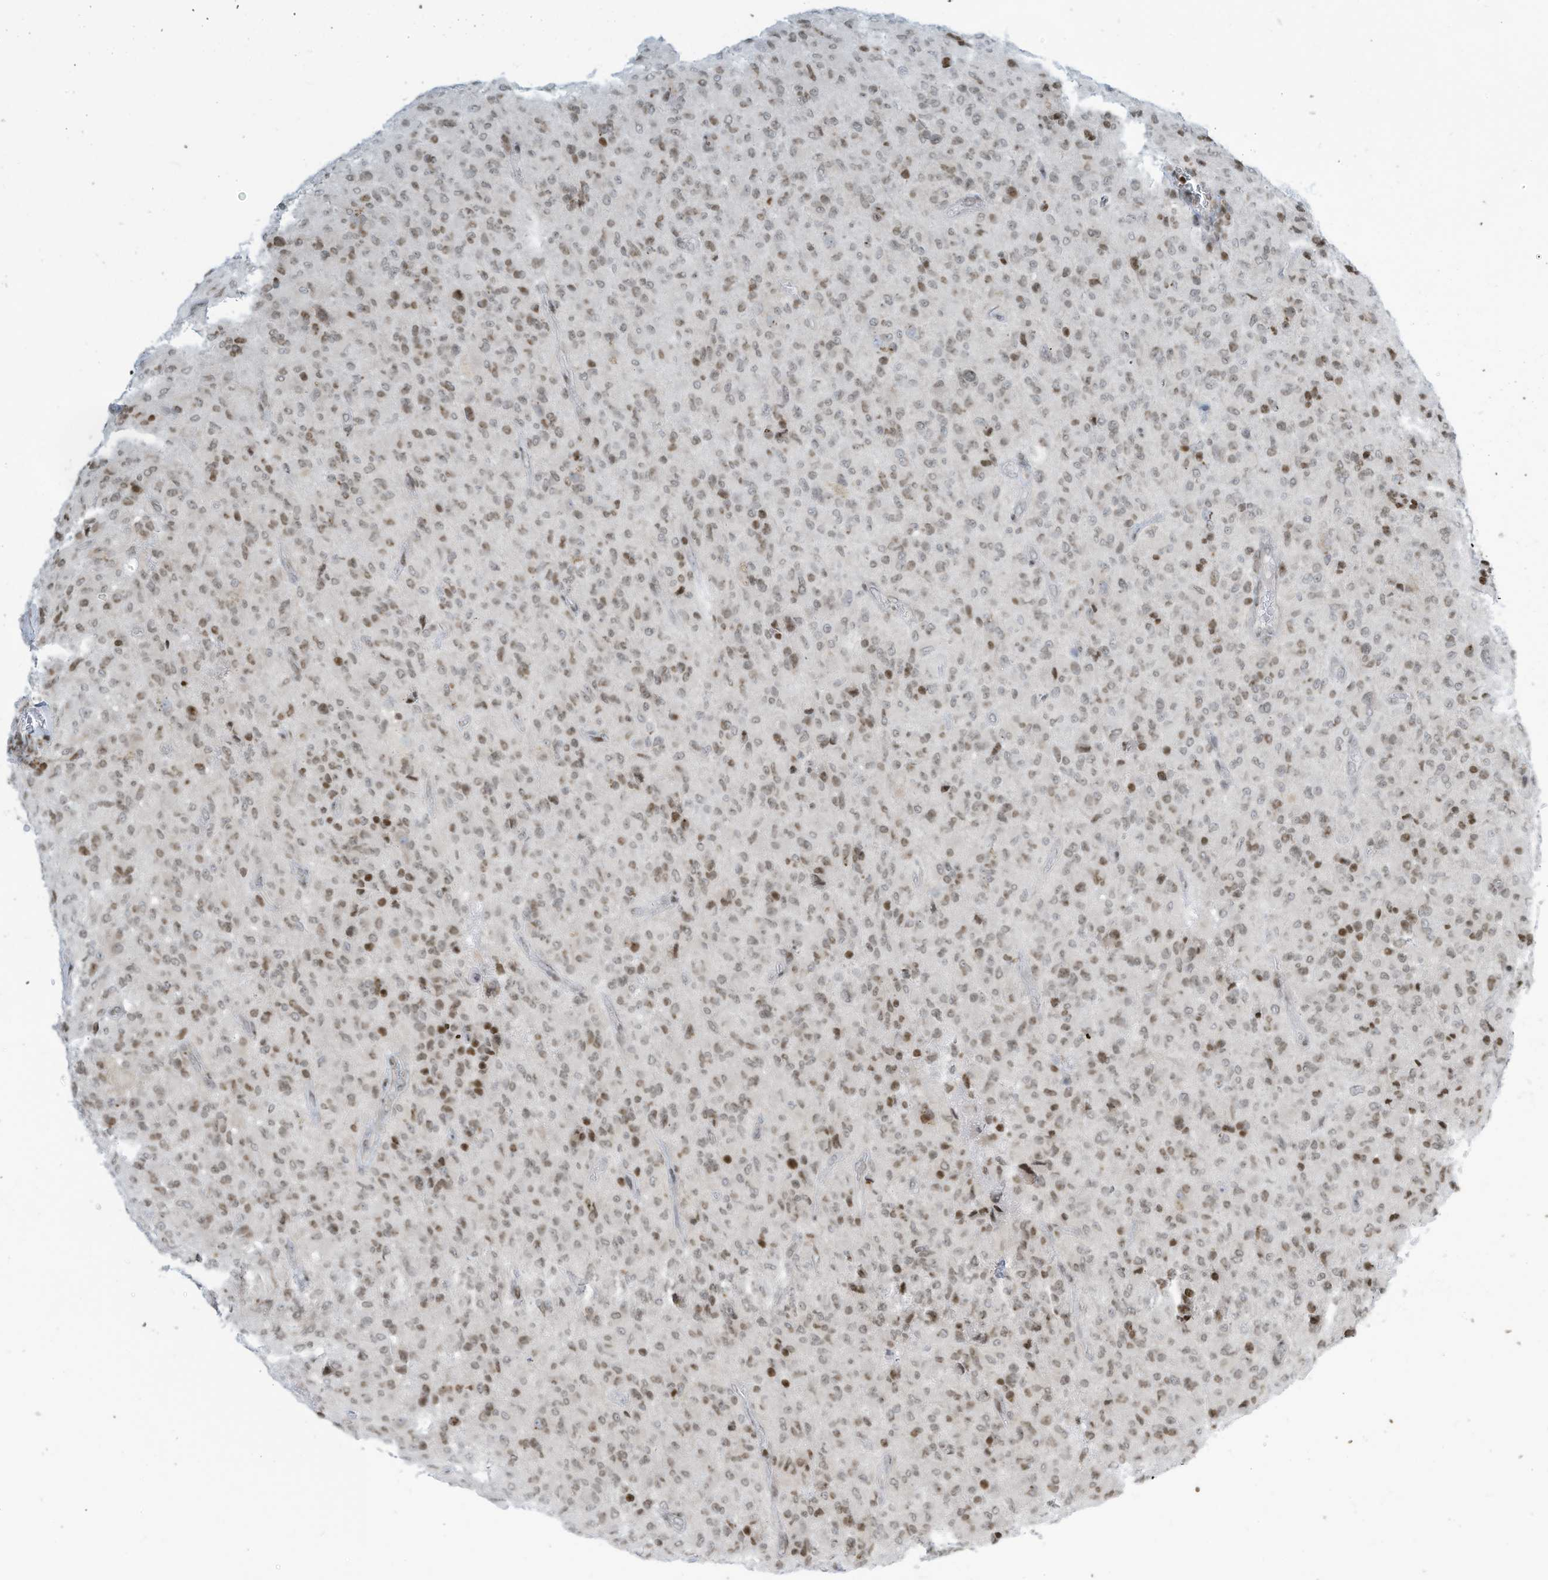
{"staining": {"intensity": "moderate", "quantity": "25%-75%", "location": "nuclear"}, "tissue": "glioma", "cell_type": "Tumor cells", "image_type": "cancer", "snomed": [{"axis": "morphology", "description": "Glioma, malignant, High grade"}, {"axis": "topography", "description": "Brain"}], "caption": "IHC image of glioma stained for a protein (brown), which reveals medium levels of moderate nuclear staining in about 25%-75% of tumor cells.", "gene": "ADI1", "patient": {"sex": "female", "age": 57}}